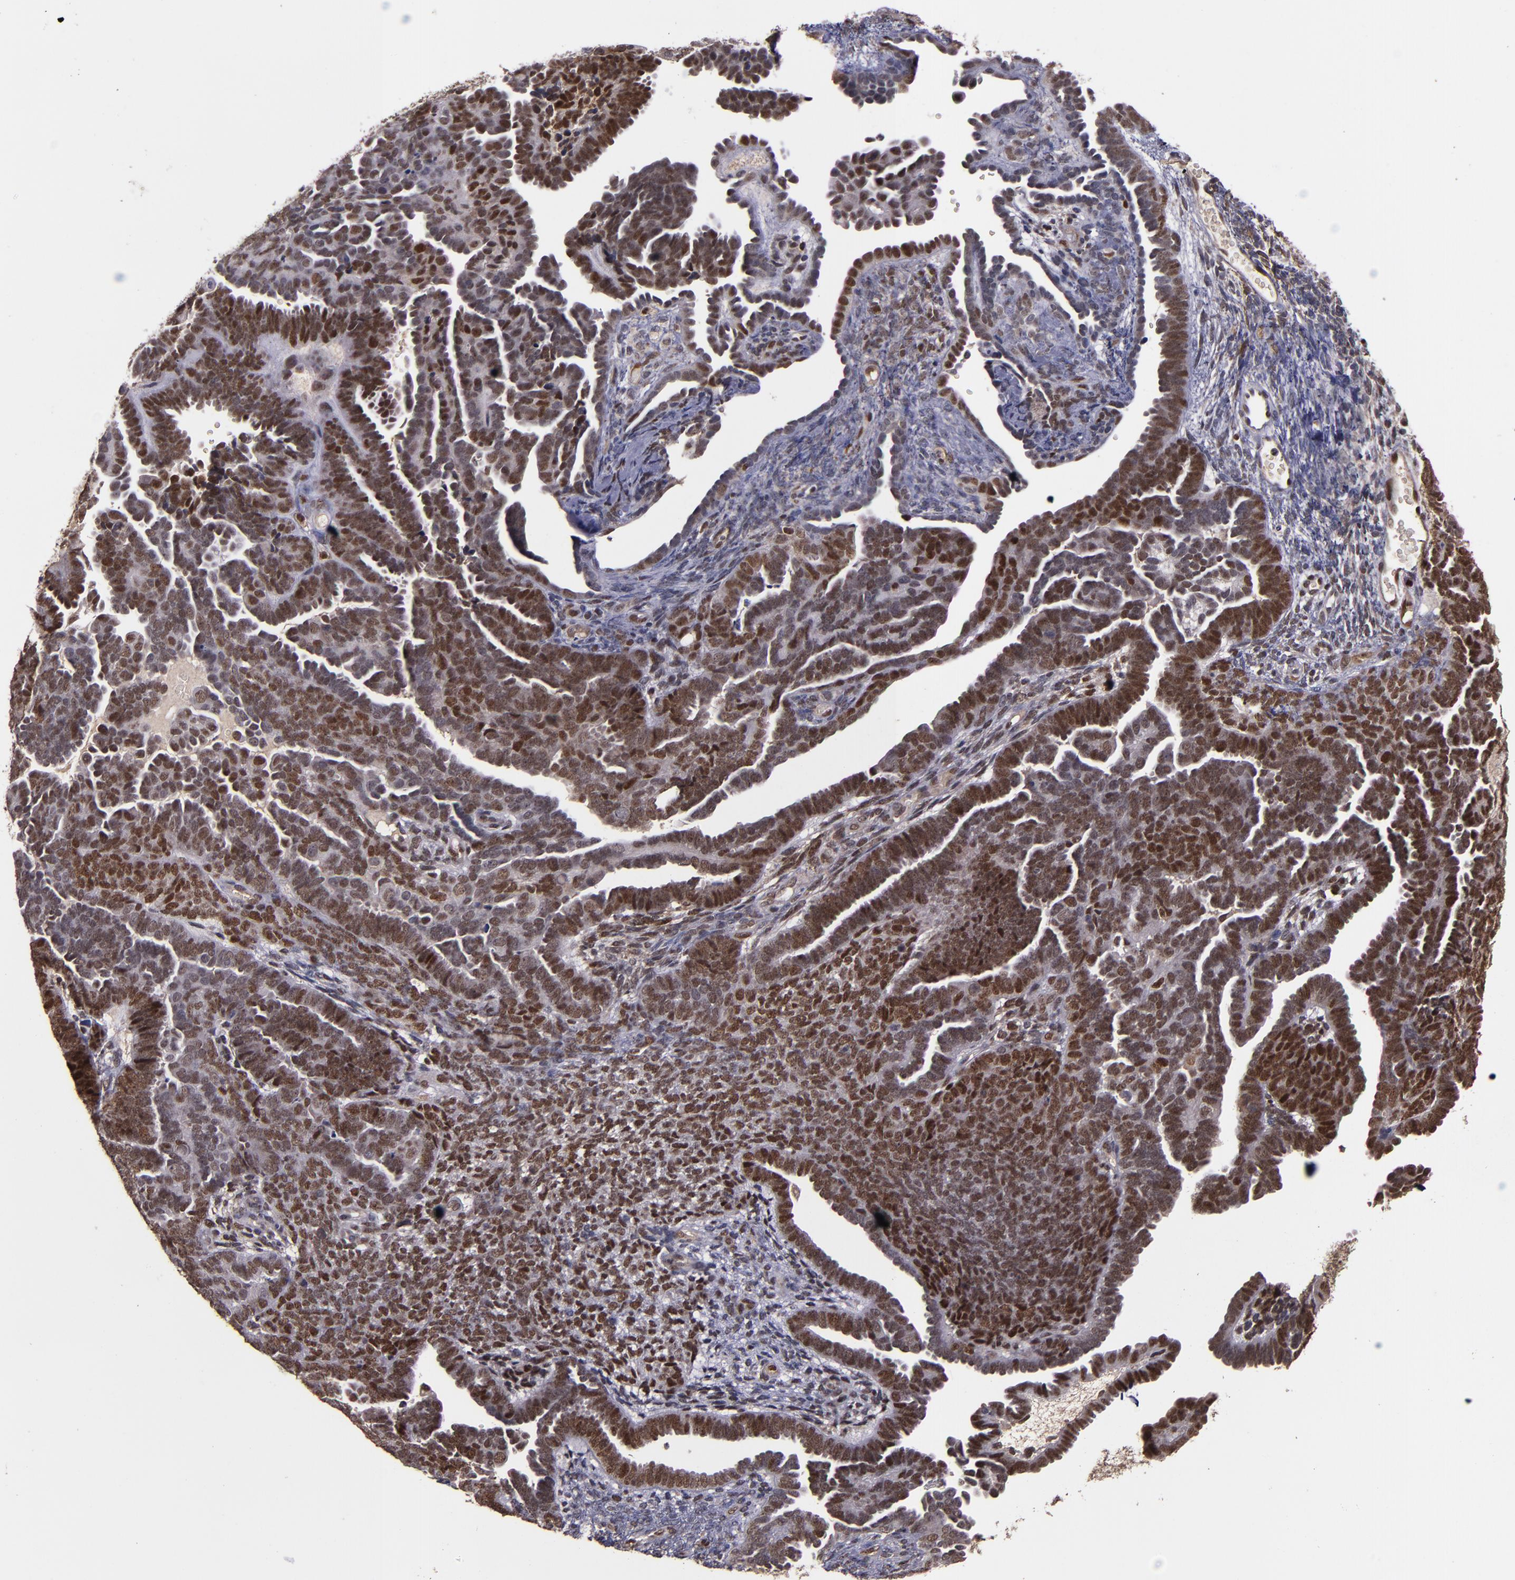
{"staining": {"intensity": "strong", "quantity": ">75%", "location": "cytoplasmic/membranous,nuclear"}, "tissue": "endometrial cancer", "cell_type": "Tumor cells", "image_type": "cancer", "snomed": [{"axis": "morphology", "description": "Neoplasm, malignant, NOS"}, {"axis": "topography", "description": "Endometrium"}], "caption": "A micrograph showing strong cytoplasmic/membranous and nuclear positivity in about >75% of tumor cells in endometrial malignant neoplasm, as visualized by brown immunohistochemical staining.", "gene": "CHEK2", "patient": {"sex": "female", "age": 74}}